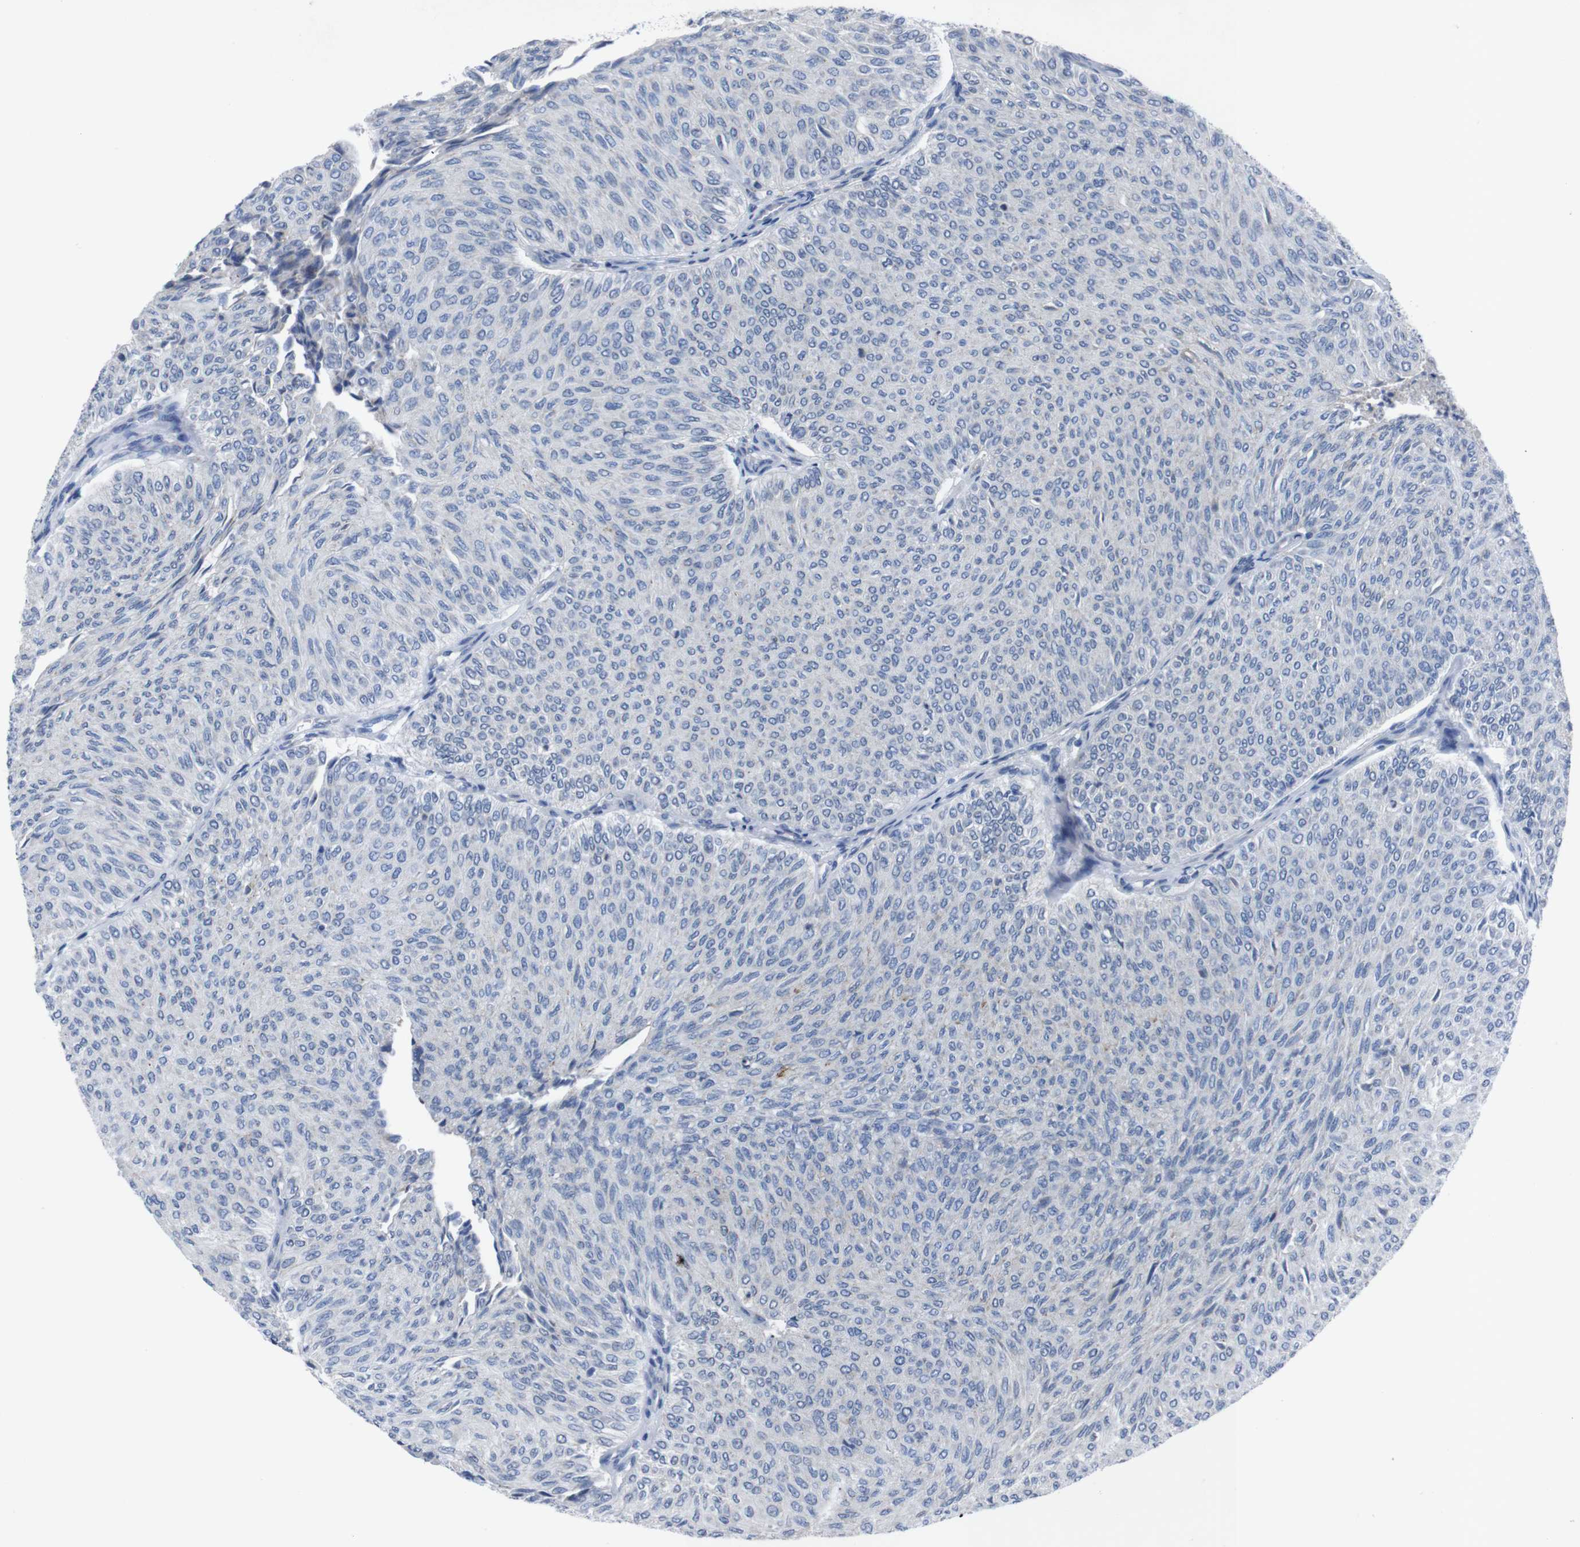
{"staining": {"intensity": "negative", "quantity": "none", "location": "none"}, "tissue": "urothelial cancer", "cell_type": "Tumor cells", "image_type": "cancer", "snomed": [{"axis": "morphology", "description": "Urothelial carcinoma, Low grade"}, {"axis": "topography", "description": "Urinary bladder"}], "caption": "DAB immunohistochemical staining of human urothelial carcinoma (low-grade) shows no significant staining in tumor cells.", "gene": "IRF4", "patient": {"sex": "male", "age": 78}}